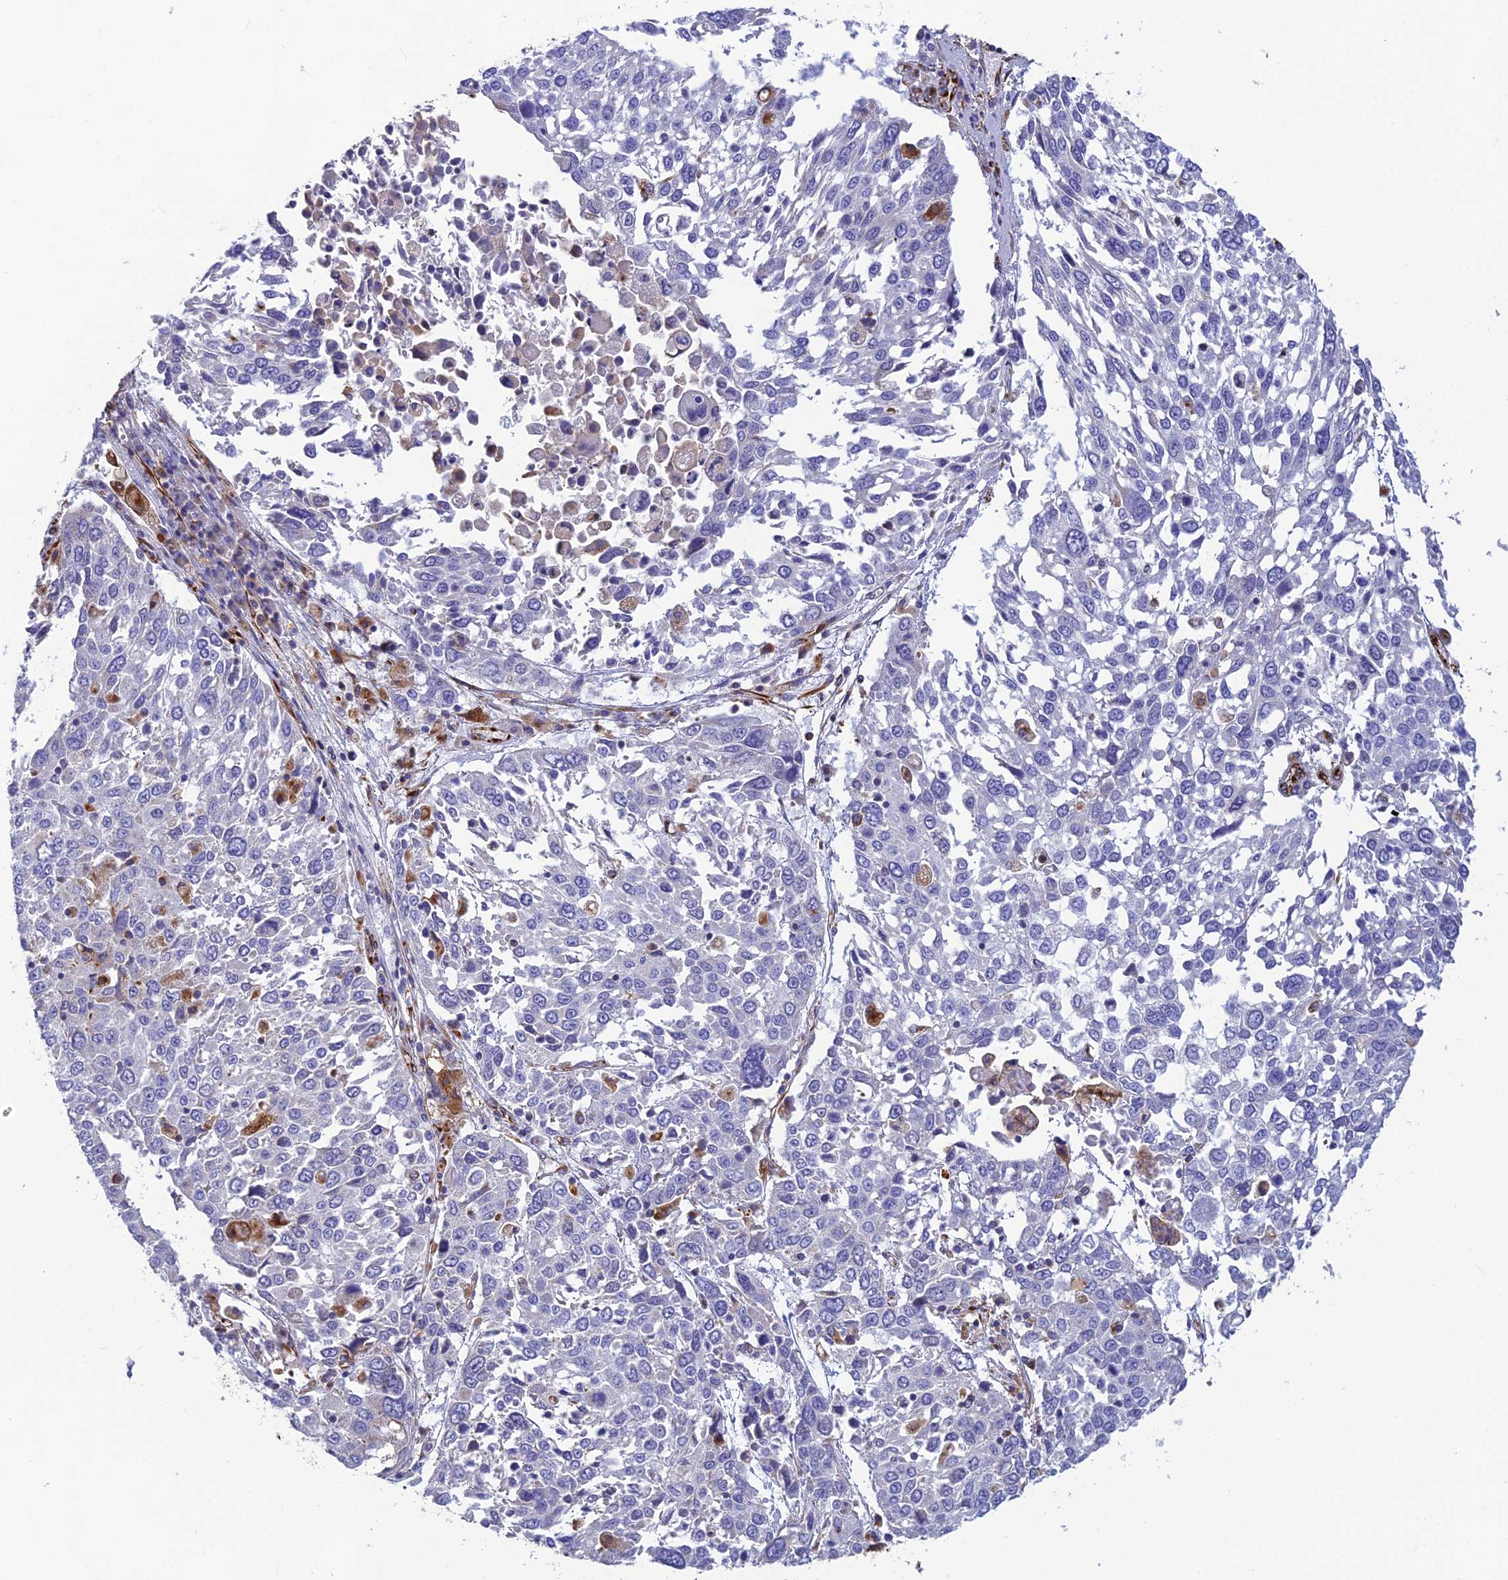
{"staining": {"intensity": "negative", "quantity": "none", "location": "none"}, "tissue": "lung cancer", "cell_type": "Tumor cells", "image_type": "cancer", "snomed": [{"axis": "morphology", "description": "Squamous cell carcinoma, NOS"}, {"axis": "topography", "description": "Lung"}], "caption": "Histopathology image shows no significant protein positivity in tumor cells of lung cancer (squamous cell carcinoma).", "gene": "FBXL20", "patient": {"sex": "male", "age": 65}}